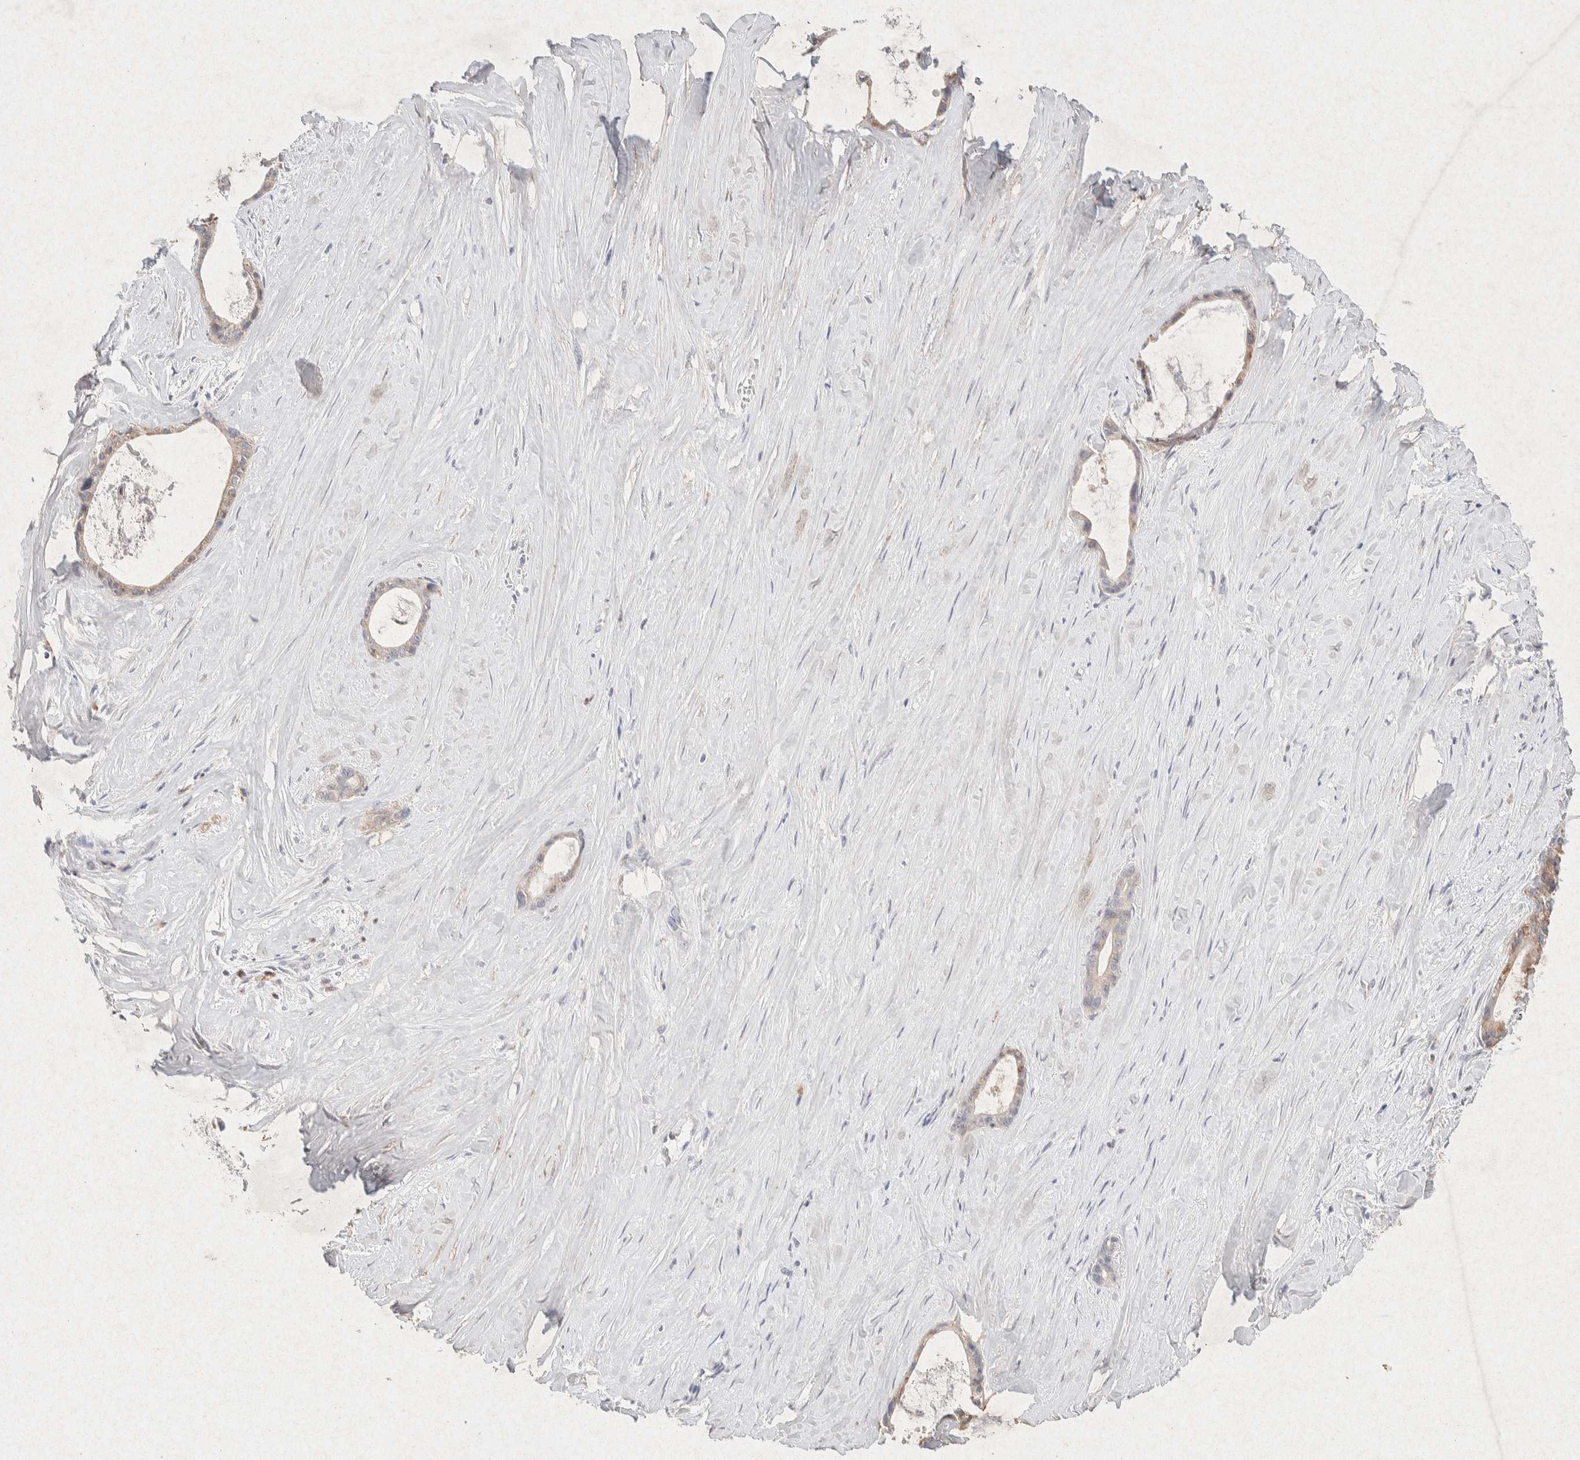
{"staining": {"intensity": "weak", "quantity": "<25%", "location": "cytoplasmic/membranous"}, "tissue": "liver cancer", "cell_type": "Tumor cells", "image_type": "cancer", "snomed": [{"axis": "morphology", "description": "Cholangiocarcinoma"}, {"axis": "topography", "description": "Liver"}], "caption": "A histopathology image of human liver cholangiocarcinoma is negative for staining in tumor cells.", "gene": "GNAI1", "patient": {"sex": "female", "age": 55}}